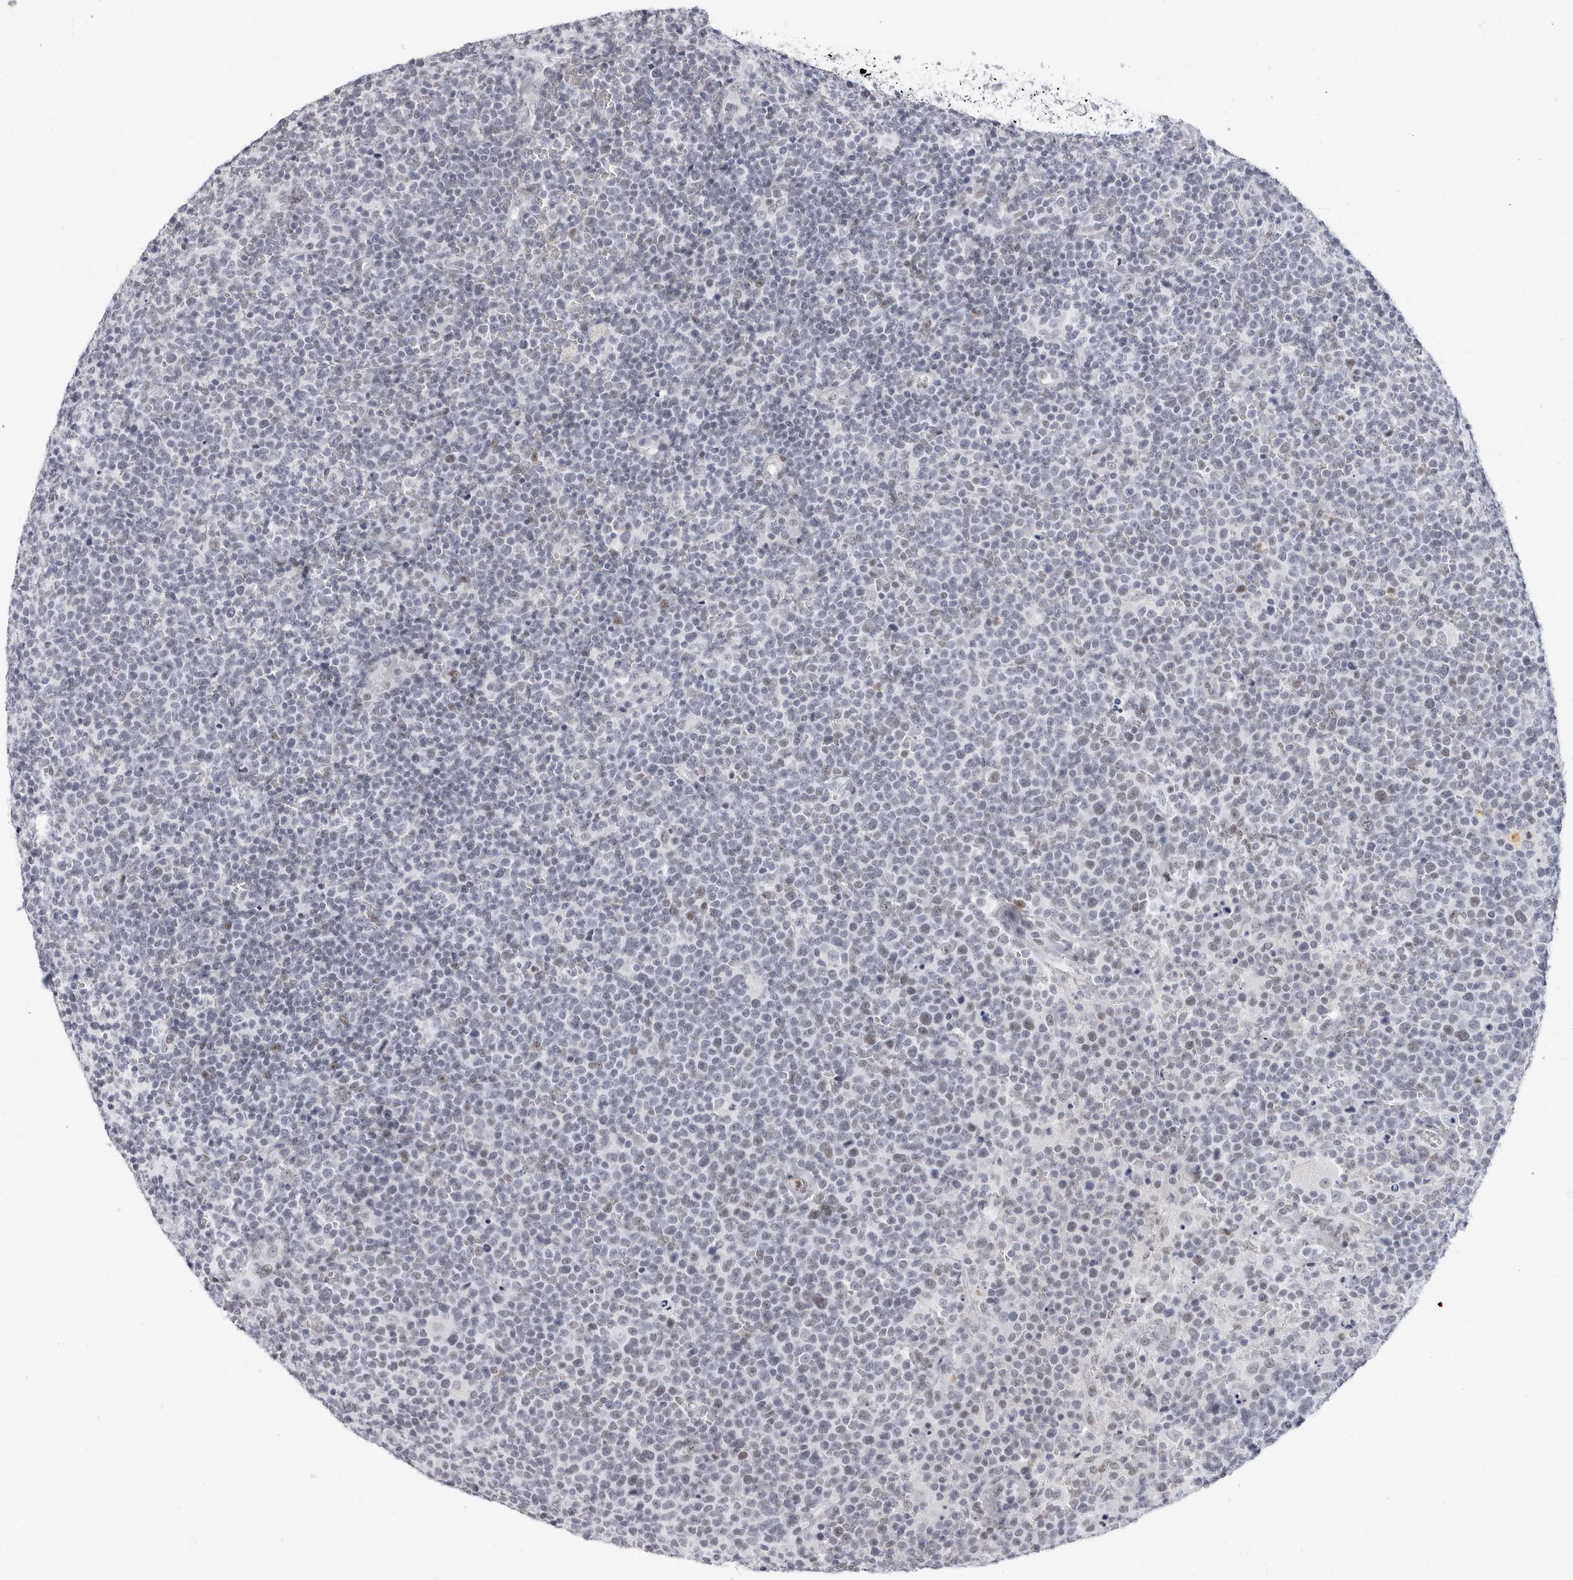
{"staining": {"intensity": "weak", "quantity": "<25%", "location": "nuclear"}, "tissue": "lymphoma", "cell_type": "Tumor cells", "image_type": "cancer", "snomed": [{"axis": "morphology", "description": "Malignant lymphoma, non-Hodgkin's type, High grade"}, {"axis": "topography", "description": "Lymph node"}], "caption": "A high-resolution image shows IHC staining of high-grade malignant lymphoma, non-Hodgkin's type, which demonstrates no significant positivity in tumor cells.", "gene": "VEZF1", "patient": {"sex": "male", "age": 61}}